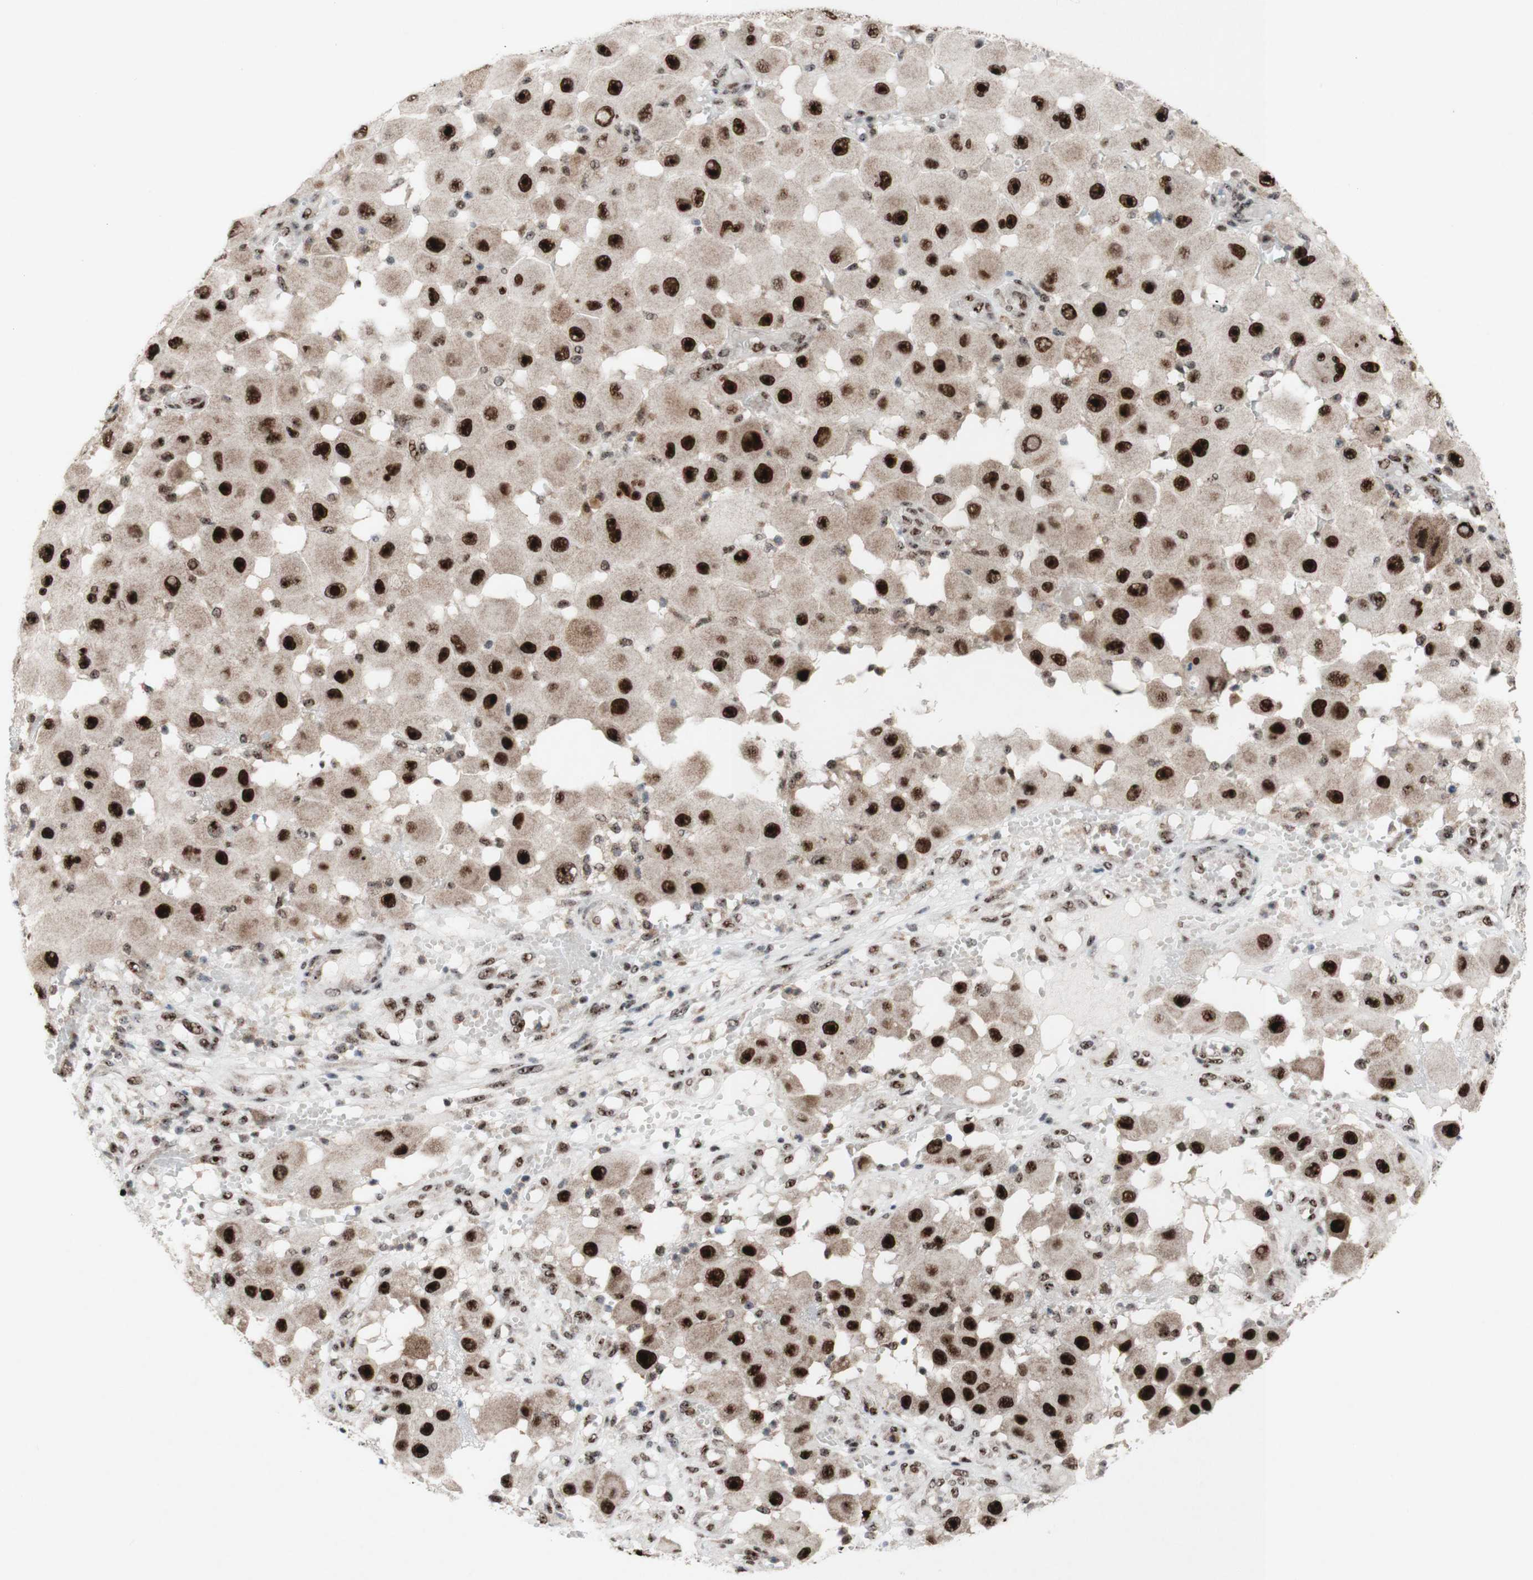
{"staining": {"intensity": "strong", "quantity": ">75%", "location": "nuclear"}, "tissue": "melanoma", "cell_type": "Tumor cells", "image_type": "cancer", "snomed": [{"axis": "morphology", "description": "Malignant melanoma, NOS"}, {"axis": "topography", "description": "Skin"}], "caption": "This is an image of IHC staining of malignant melanoma, which shows strong expression in the nuclear of tumor cells.", "gene": "POLR1A", "patient": {"sex": "female", "age": 81}}